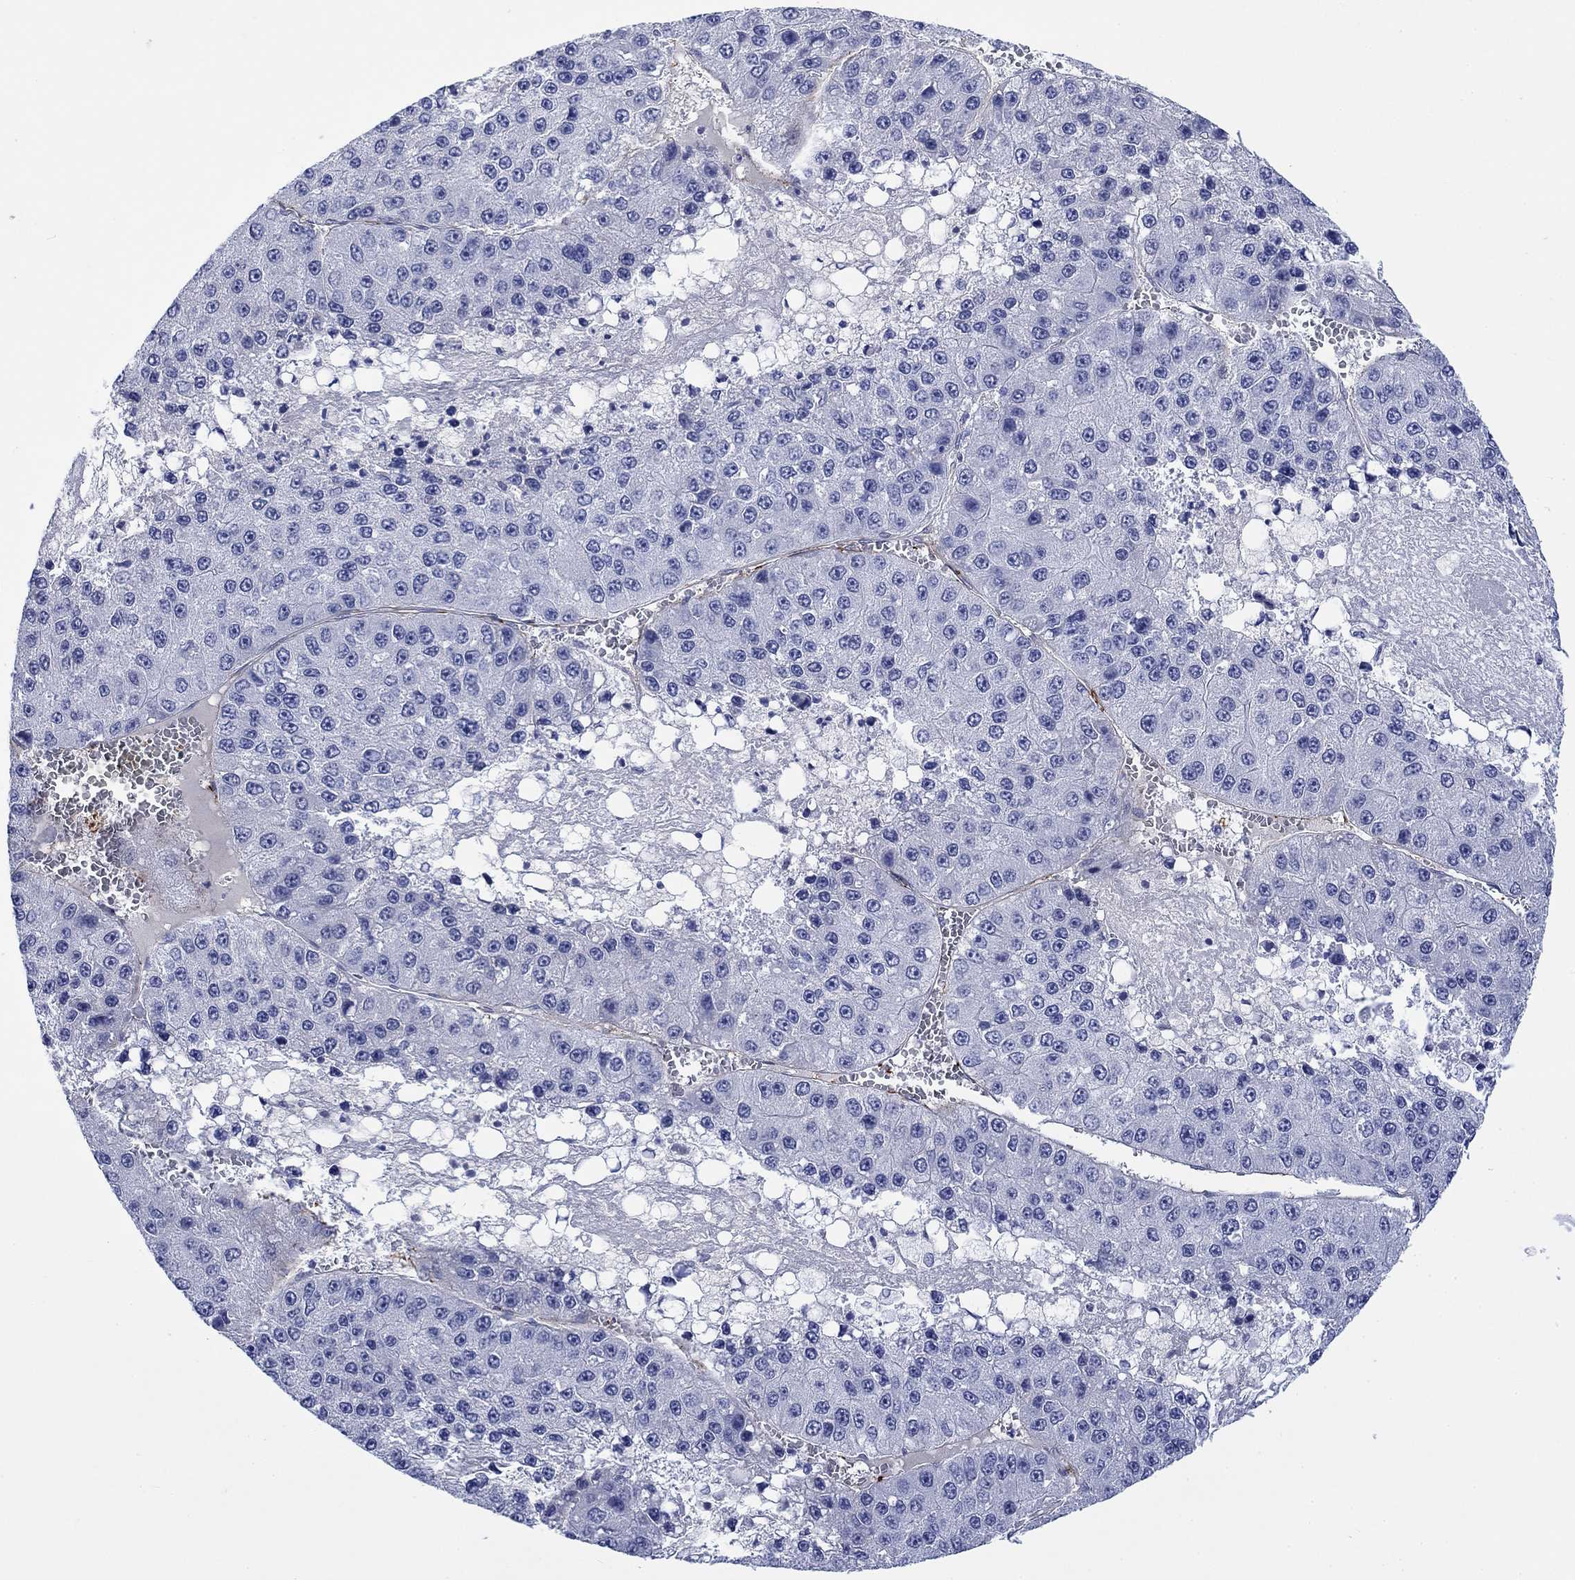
{"staining": {"intensity": "negative", "quantity": "none", "location": "none"}, "tissue": "liver cancer", "cell_type": "Tumor cells", "image_type": "cancer", "snomed": [{"axis": "morphology", "description": "Carcinoma, Hepatocellular, NOS"}, {"axis": "topography", "description": "Liver"}], "caption": "Photomicrograph shows no protein expression in tumor cells of liver cancer (hepatocellular carcinoma) tissue.", "gene": "CACNG3", "patient": {"sex": "female", "age": 73}}